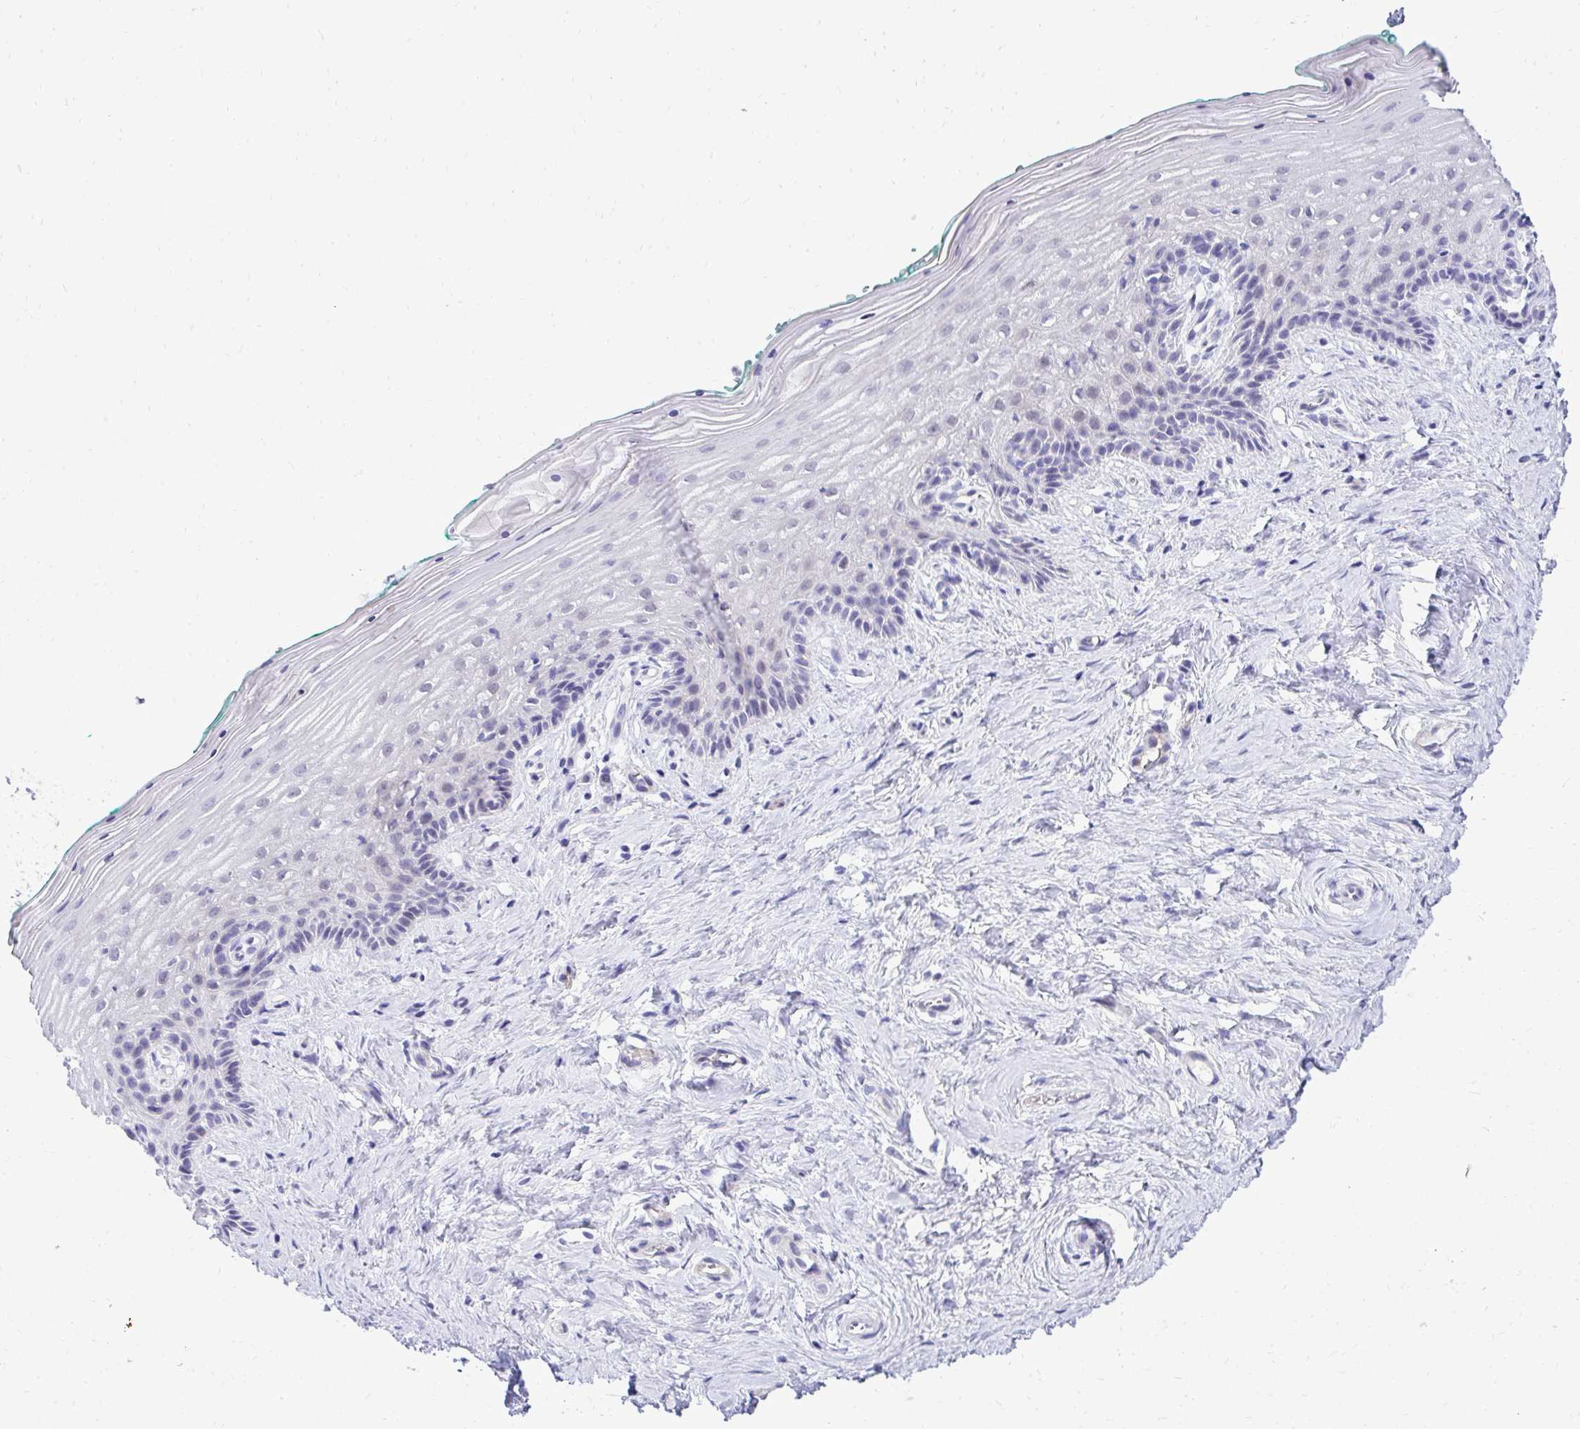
{"staining": {"intensity": "negative", "quantity": "none", "location": "none"}, "tissue": "vagina", "cell_type": "Squamous epithelial cells", "image_type": "normal", "snomed": [{"axis": "morphology", "description": "Normal tissue, NOS"}, {"axis": "topography", "description": "Vagina"}], "caption": "This is an immunohistochemistry histopathology image of normal human vagina. There is no expression in squamous epithelial cells.", "gene": "ZSWIM9", "patient": {"sex": "female", "age": 45}}